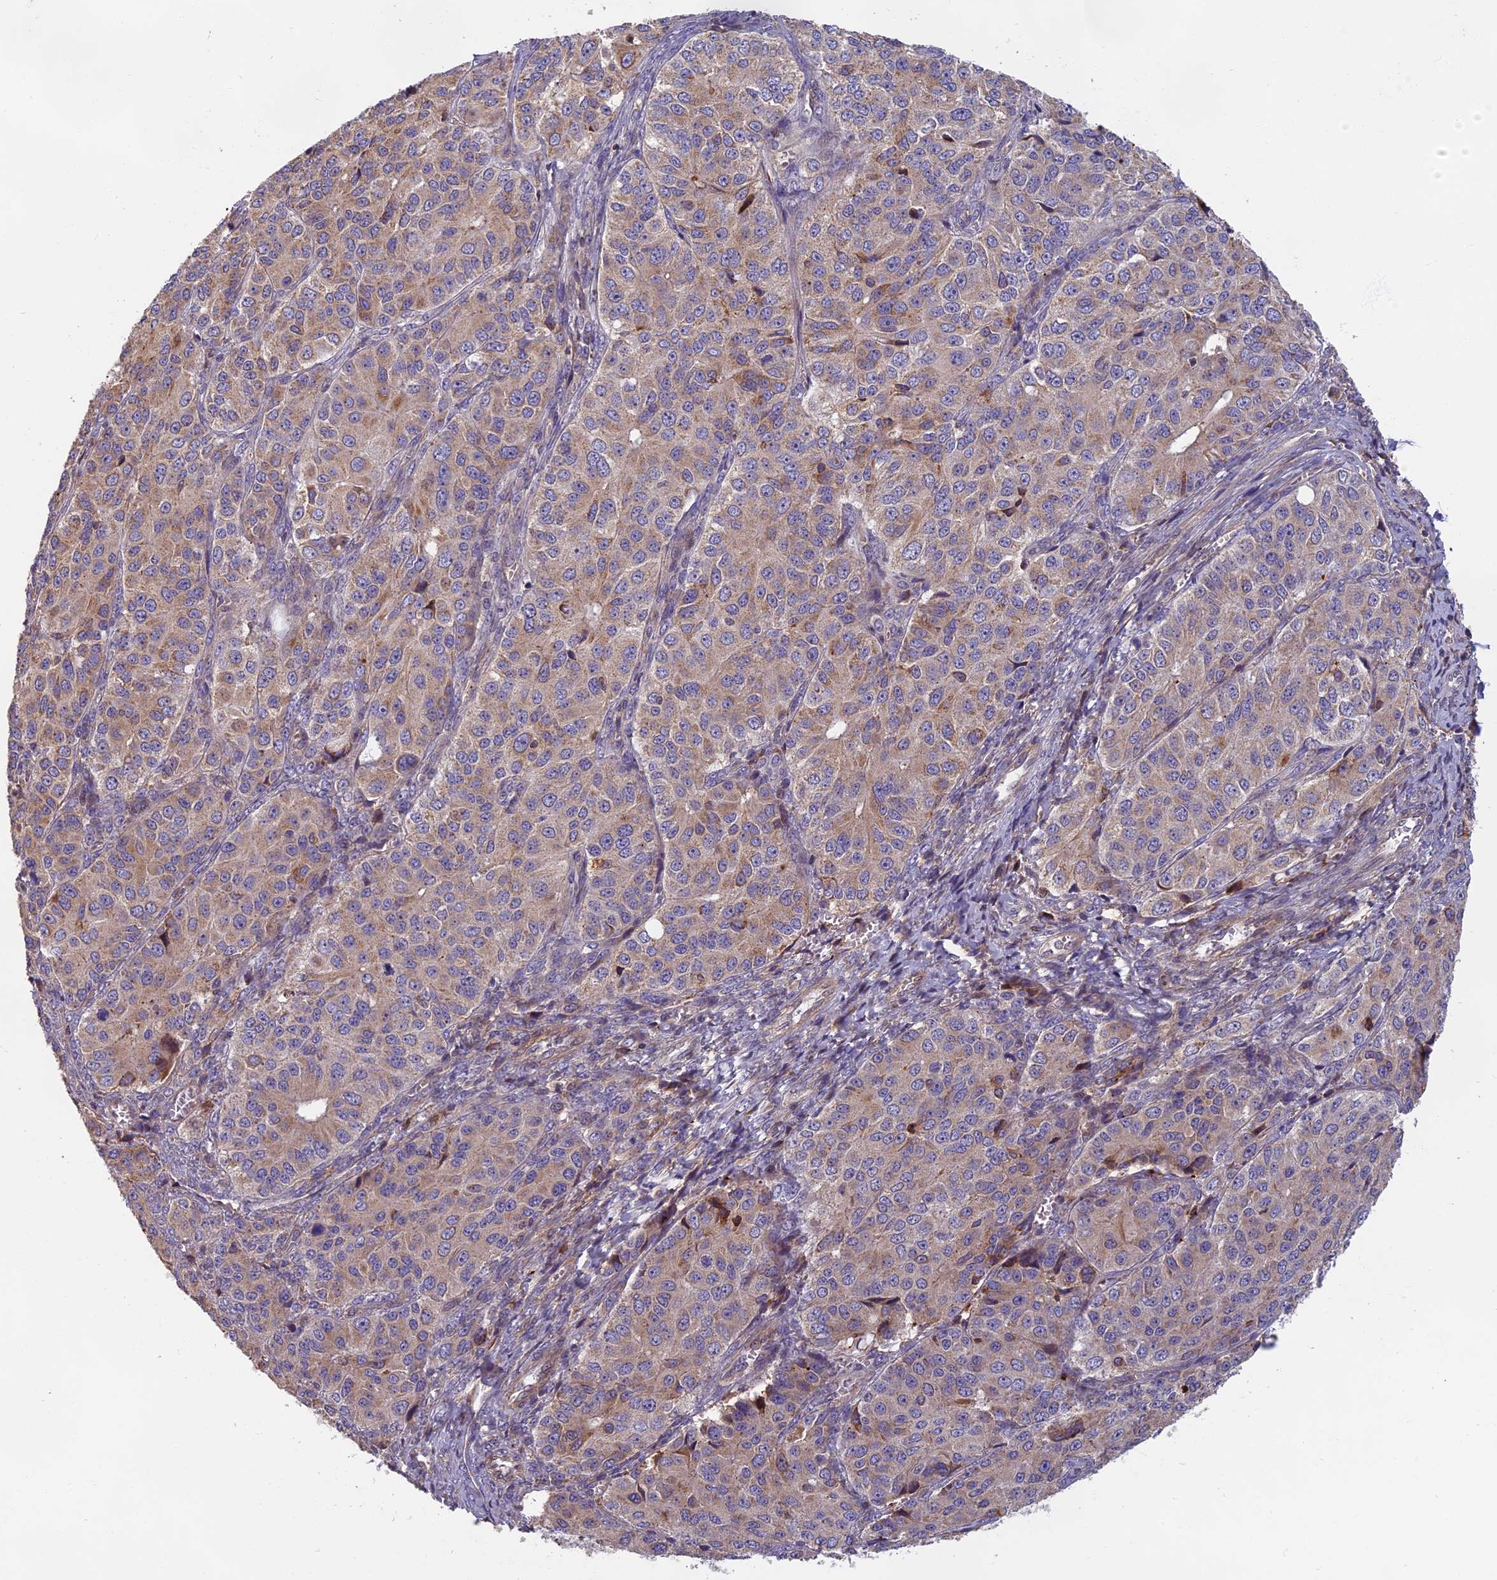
{"staining": {"intensity": "weak", "quantity": "25%-75%", "location": "cytoplasmic/membranous"}, "tissue": "ovarian cancer", "cell_type": "Tumor cells", "image_type": "cancer", "snomed": [{"axis": "morphology", "description": "Carcinoma, endometroid"}, {"axis": "topography", "description": "Ovary"}], "caption": "A micrograph of ovarian cancer (endometroid carcinoma) stained for a protein reveals weak cytoplasmic/membranous brown staining in tumor cells.", "gene": "EDAR", "patient": {"sex": "female", "age": 51}}